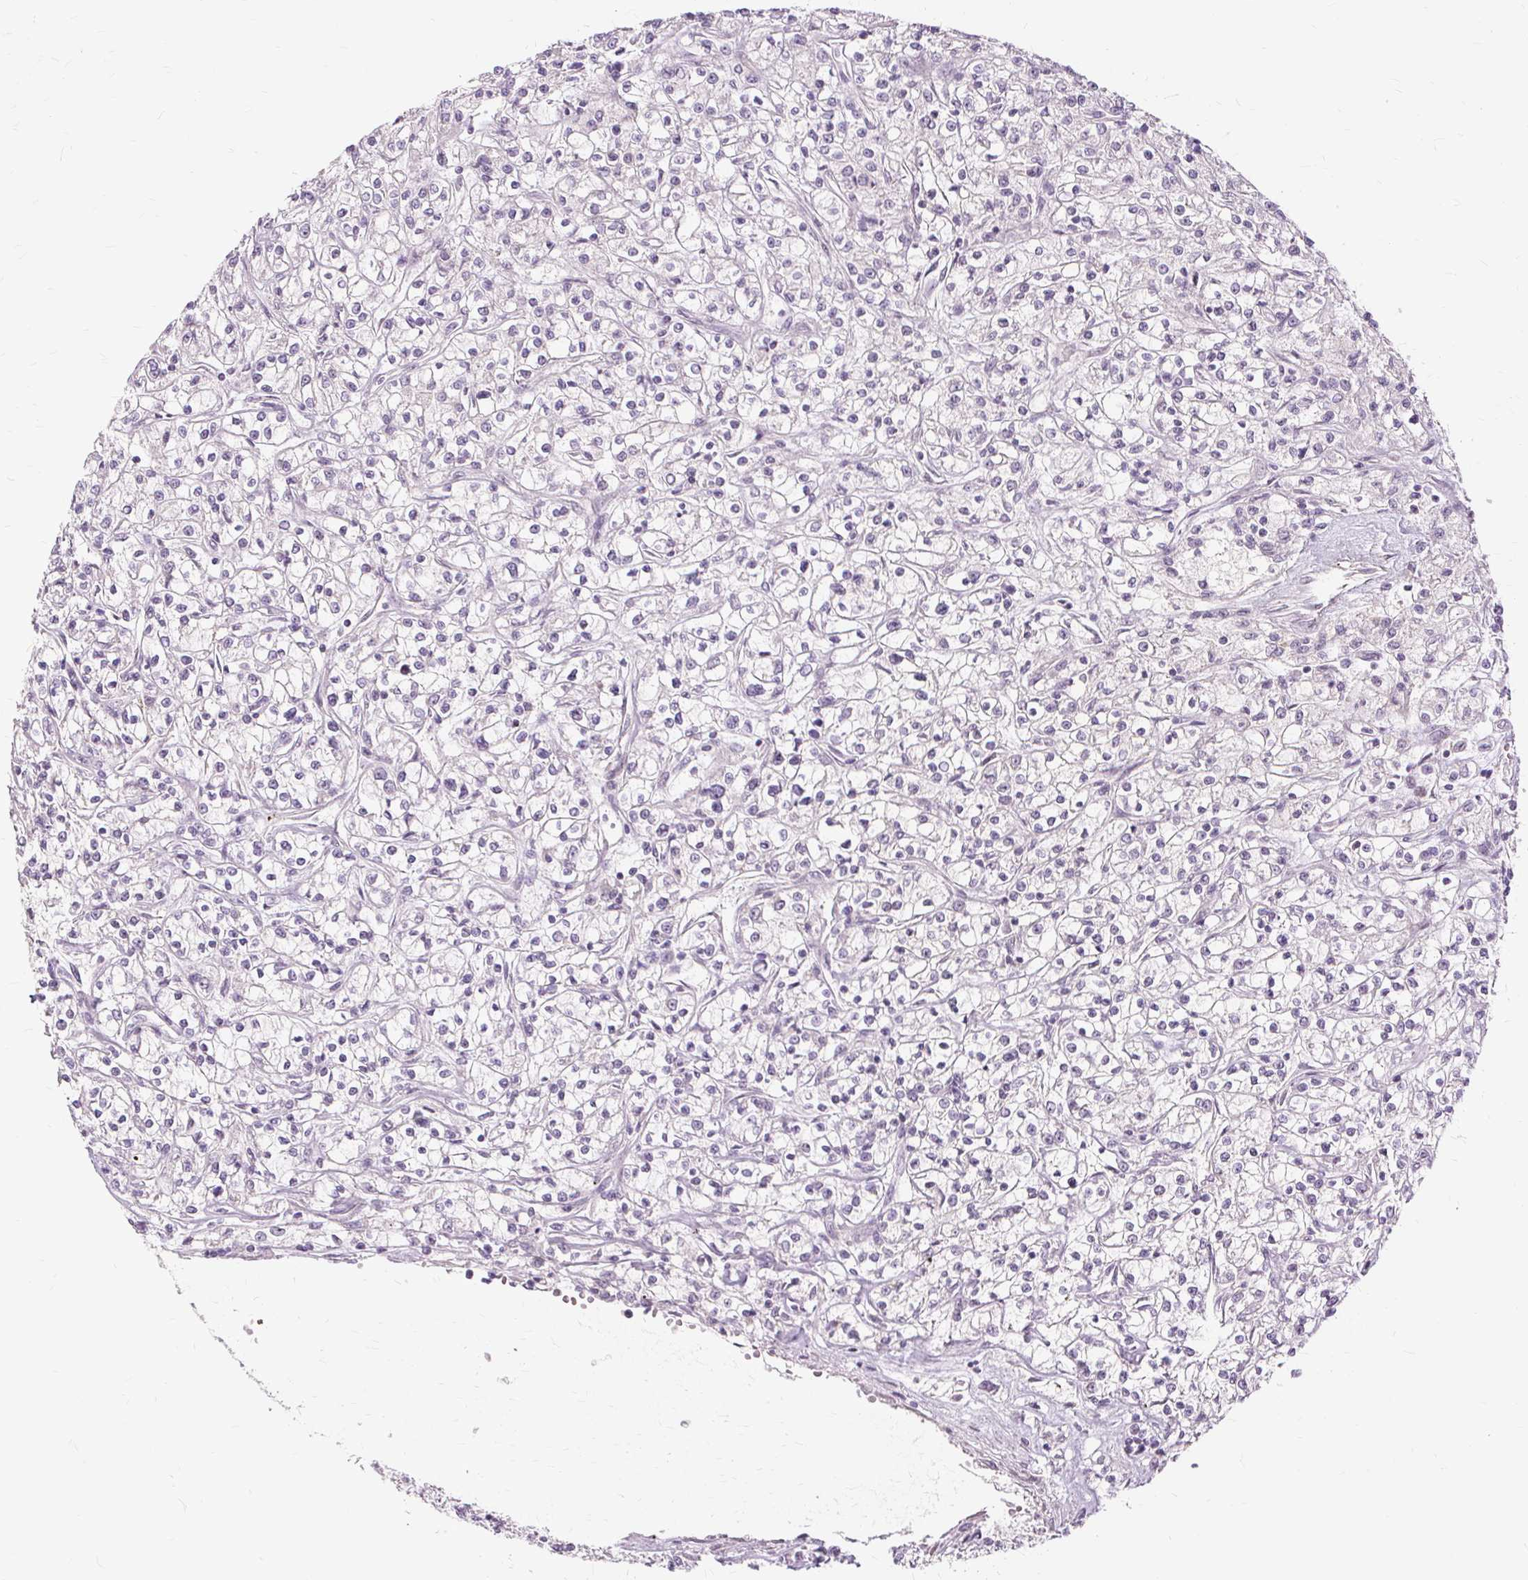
{"staining": {"intensity": "negative", "quantity": "none", "location": "none"}, "tissue": "renal cancer", "cell_type": "Tumor cells", "image_type": "cancer", "snomed": [{"axis": "morphology", "description": "Adenocarcinoma, NOS"}, {"axis": "topography", "description": "Kidney"}], "caption": "Micrograph shows no protein expression in tumor cells of renal cancer (adenocarcinoma) tissue.", "gene": "MMACHC", "patient": {"sex": "female", "age": 59}}